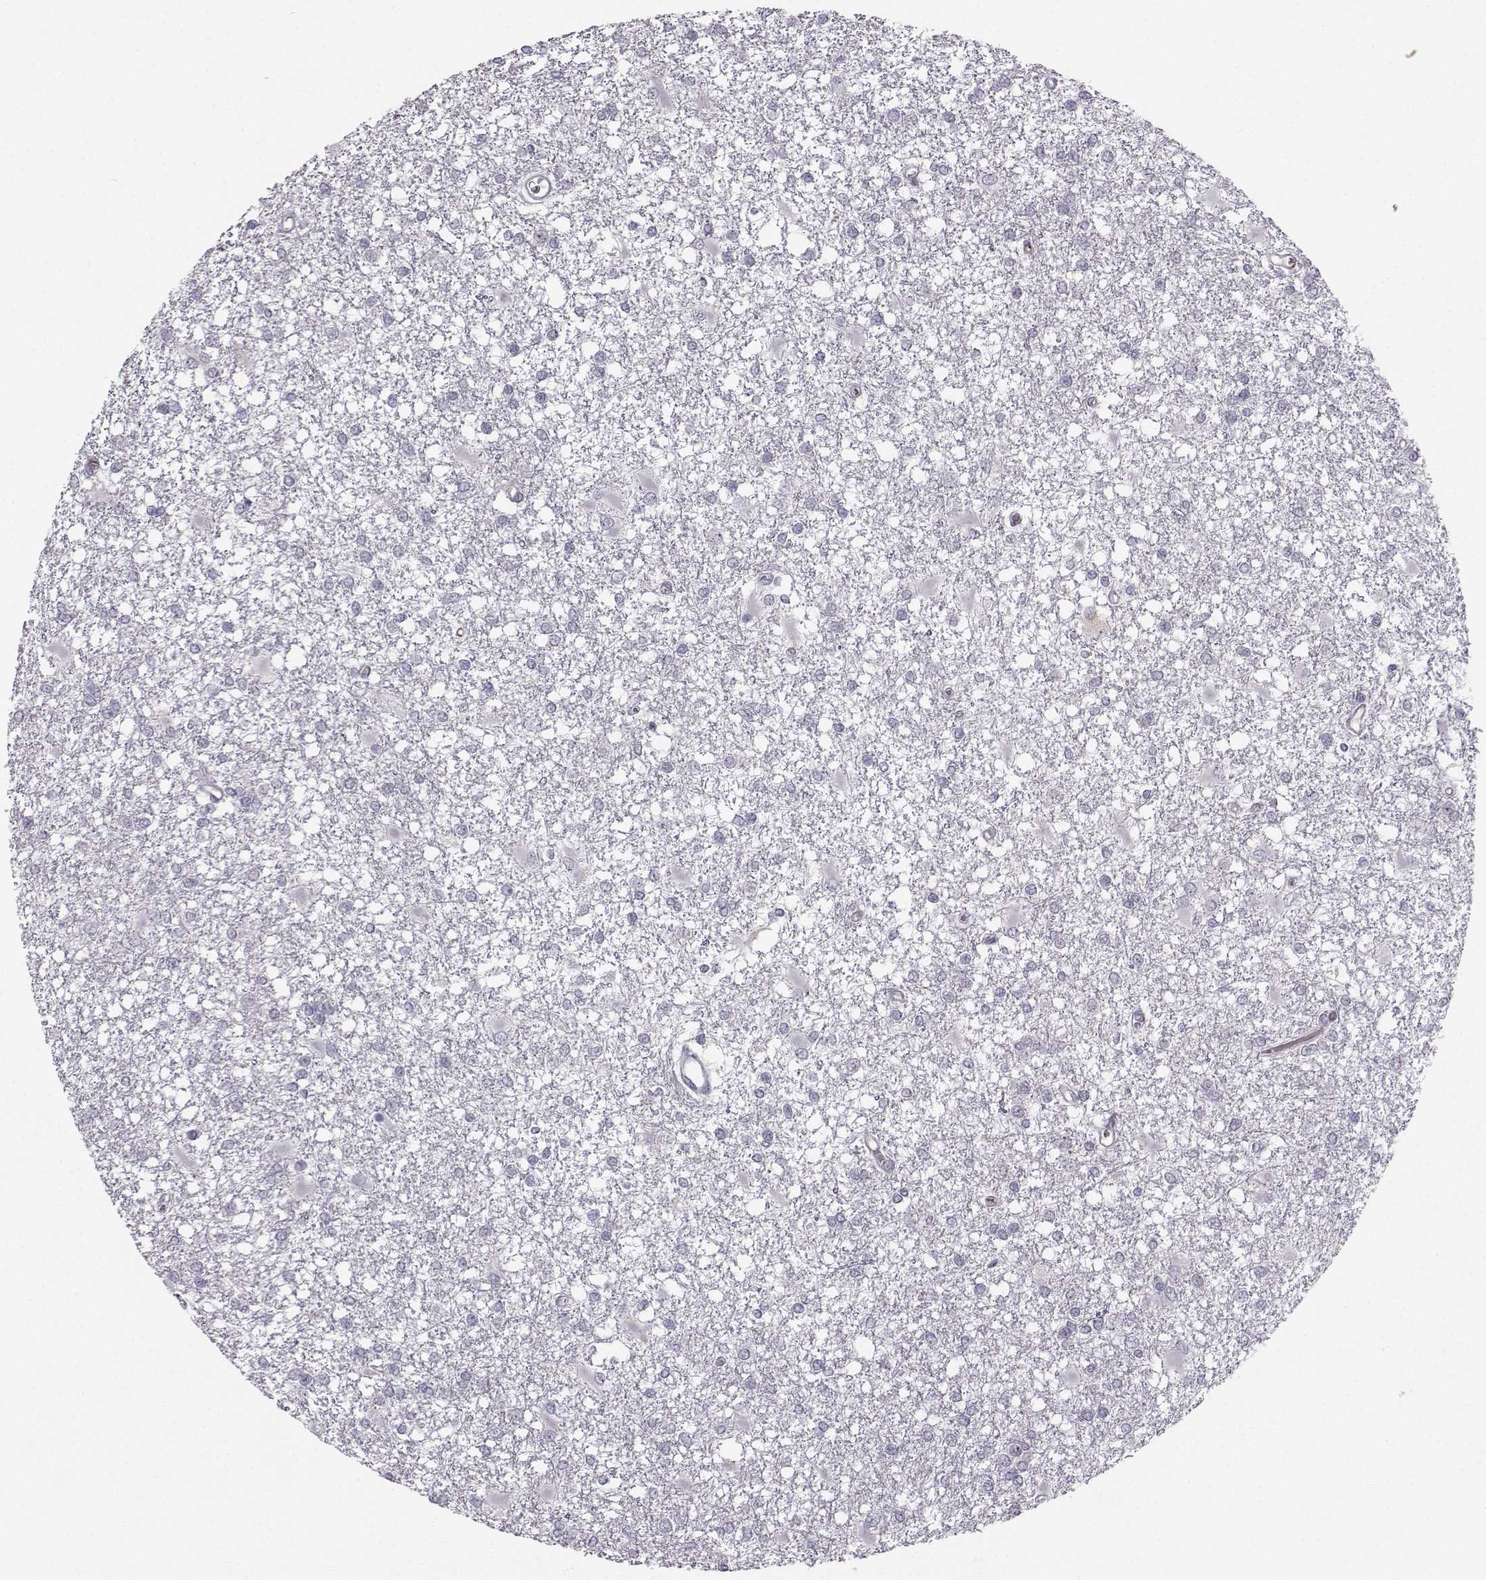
{"staining": {"intensity": "negative", "quantity": "none", "location": "none"}, "tissue": "glioma", "cell_type": "Tumor cells", "image_type": "cancer", "snomed": [{"axis": "morphology", "description": "Glioma, malignant, High grade"}, {"axis": "topography", "description": "Cerebral cortex"}], "caption": "Photomicrograph shows no significant protein staining in tumor cells of glioma.", "gene": "LRP8", "patient": {"sex": "male", "age": 79}}